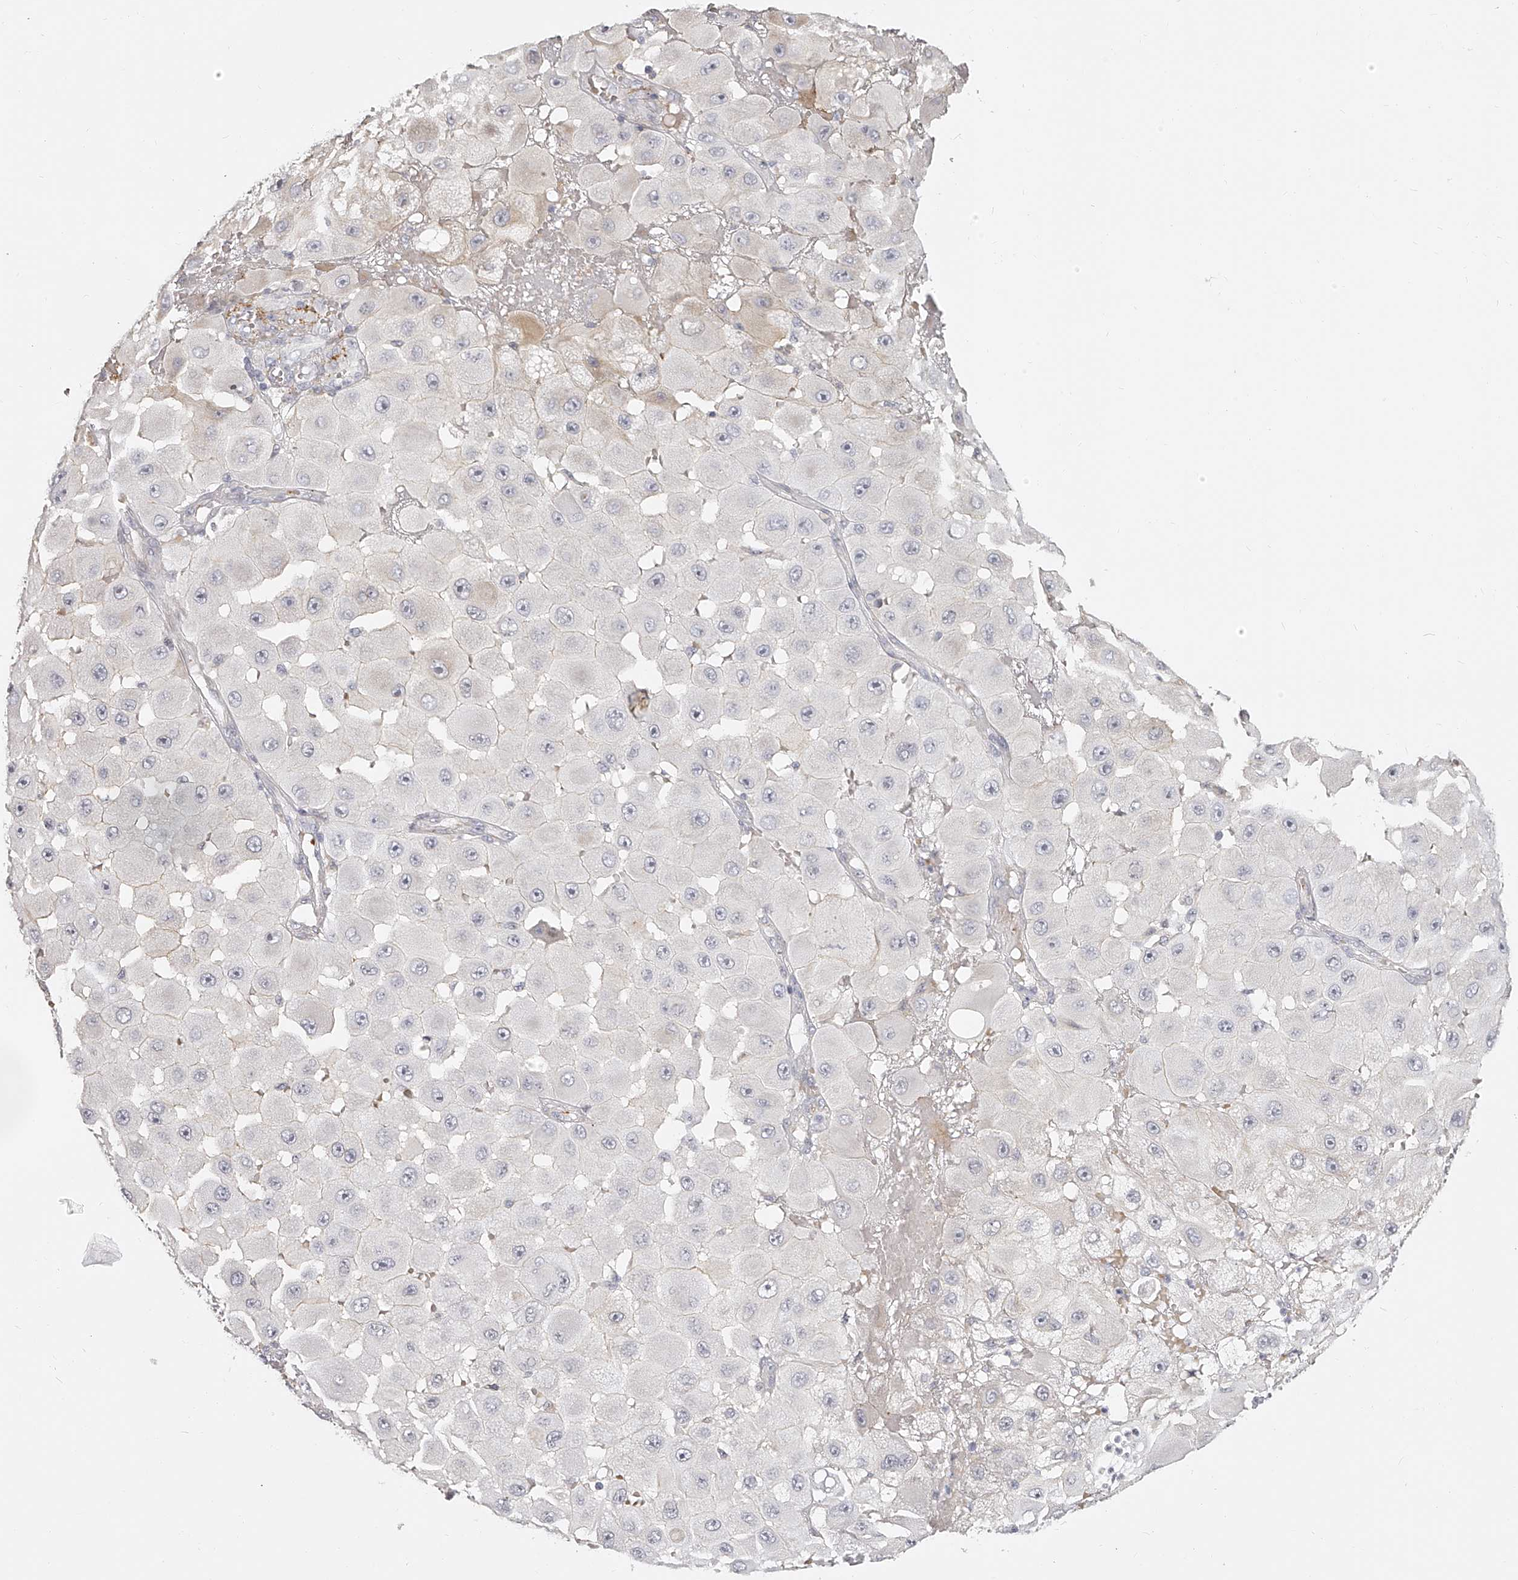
{"staining": {"intensity": "negative", "quantity": "none", "location": "none"}, "tissue": "melanoma", "cell_type": "Tumor cells", "image_type": "cancer", "snomed": [{"axis": "morphology", "description": "Malignant melanoma, NOS"}, {"axis": "topography", "description": "Skin"}], "caption": "Melanoma stained for a protein using IHC exhibits no staining tumor cells.", "gene": "ITGB3", "patient": {"sex": "female", "age": 81}}